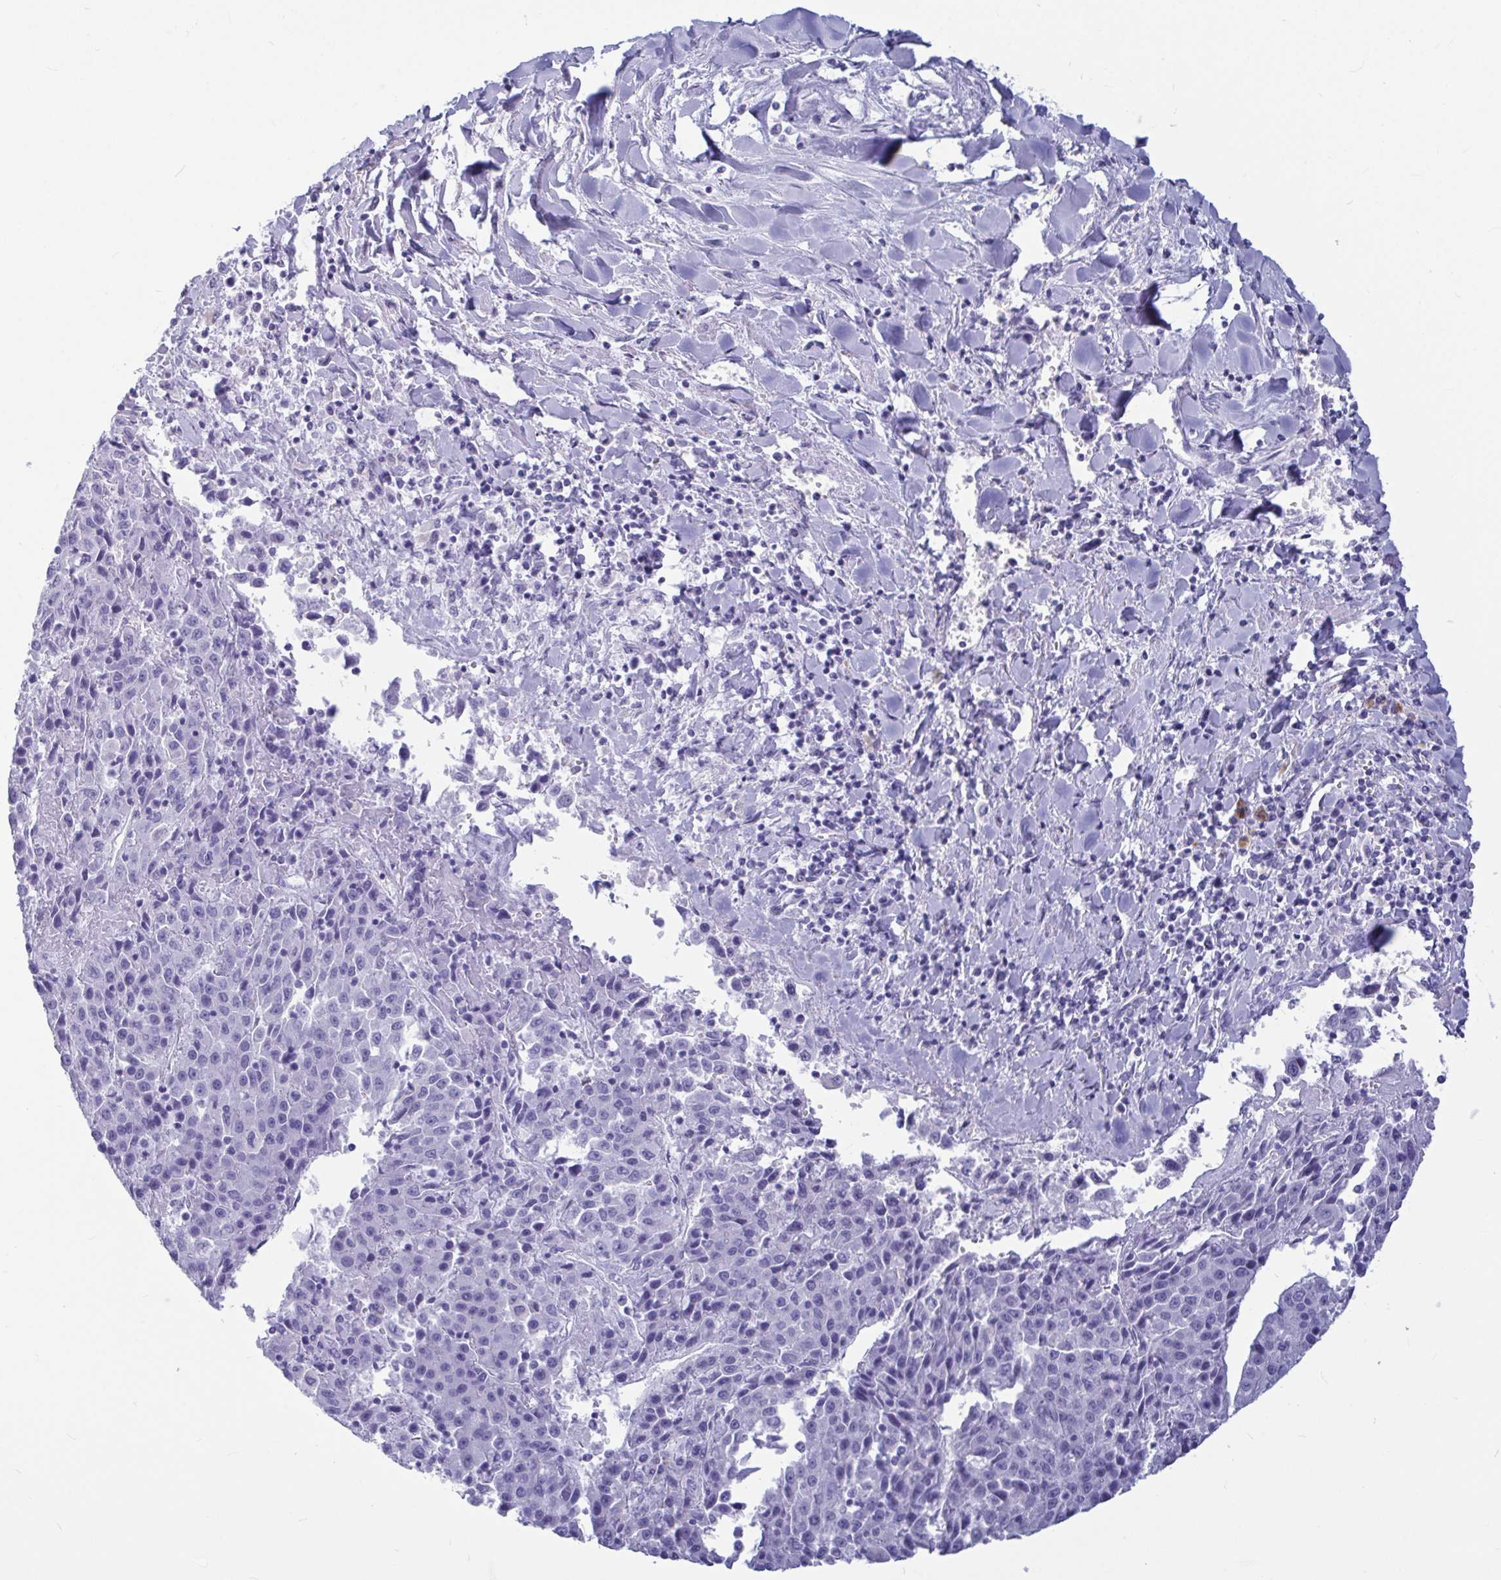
{"staining": {"intensity": "negative", "quantity": "none", "location": "none"}, "tissue": "liver cancer", "cell_type": "Tumor cells", "image_type": "cancer", "snomed": [{"axis": "morphology", "description": "Carcinoma, Hepatocellular, NOS"}, {"axis": "topography", "description": "Liver"}], "caption": "The image exhibits no significant staining in tumor cells of hepatocellular carcinoma (liver). The staining is performed using DAB (3,3'-diaminobenzidine) brown chromogen with nuclei counter-stained in using hematoxylin.", "gene": "OR5J2", "patient": {"sex": "female", "age": 53}}